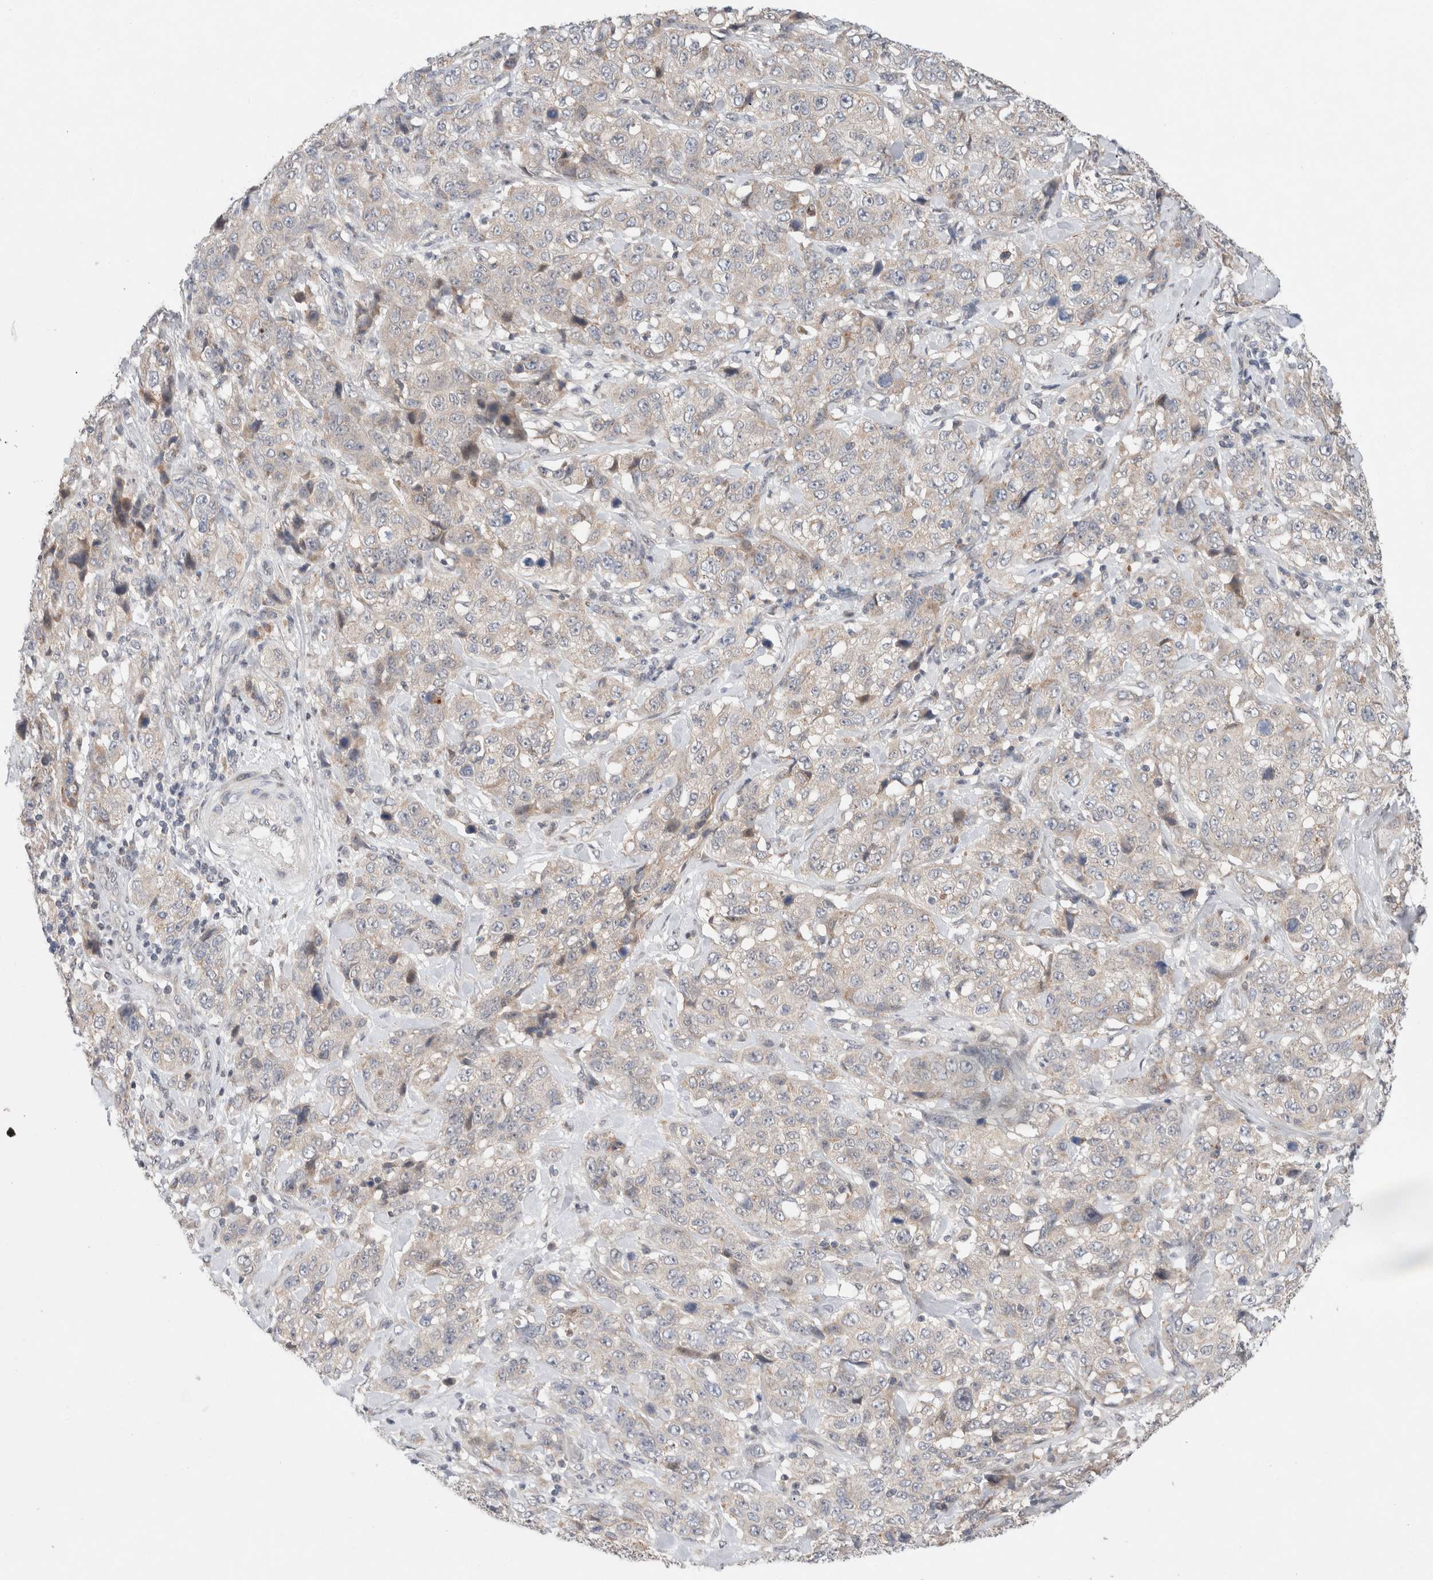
{"staining": {"intensity": "negative", "quantity": "none", "location": "none"}, "tissue": "stomach cancer", "cell_type": "Tumor cells", "image_type": "cancer", "snomed": [{"axis": "morphology", "description": "Adenocarcinoma, NOS"}, {"axis": "topography", "description": "Stomach"}], "caption": "Immunohistochemistry (IHC) photomicrograph of stomach adenocarcinoma stained for a protein (brown), which reveals no staining in tumor cells. (Immunohistochemistry (IHC), brightfield microscopy, high magnification).", "gene": "ERI3", "patient": {"sex": "male", "age": 48}}